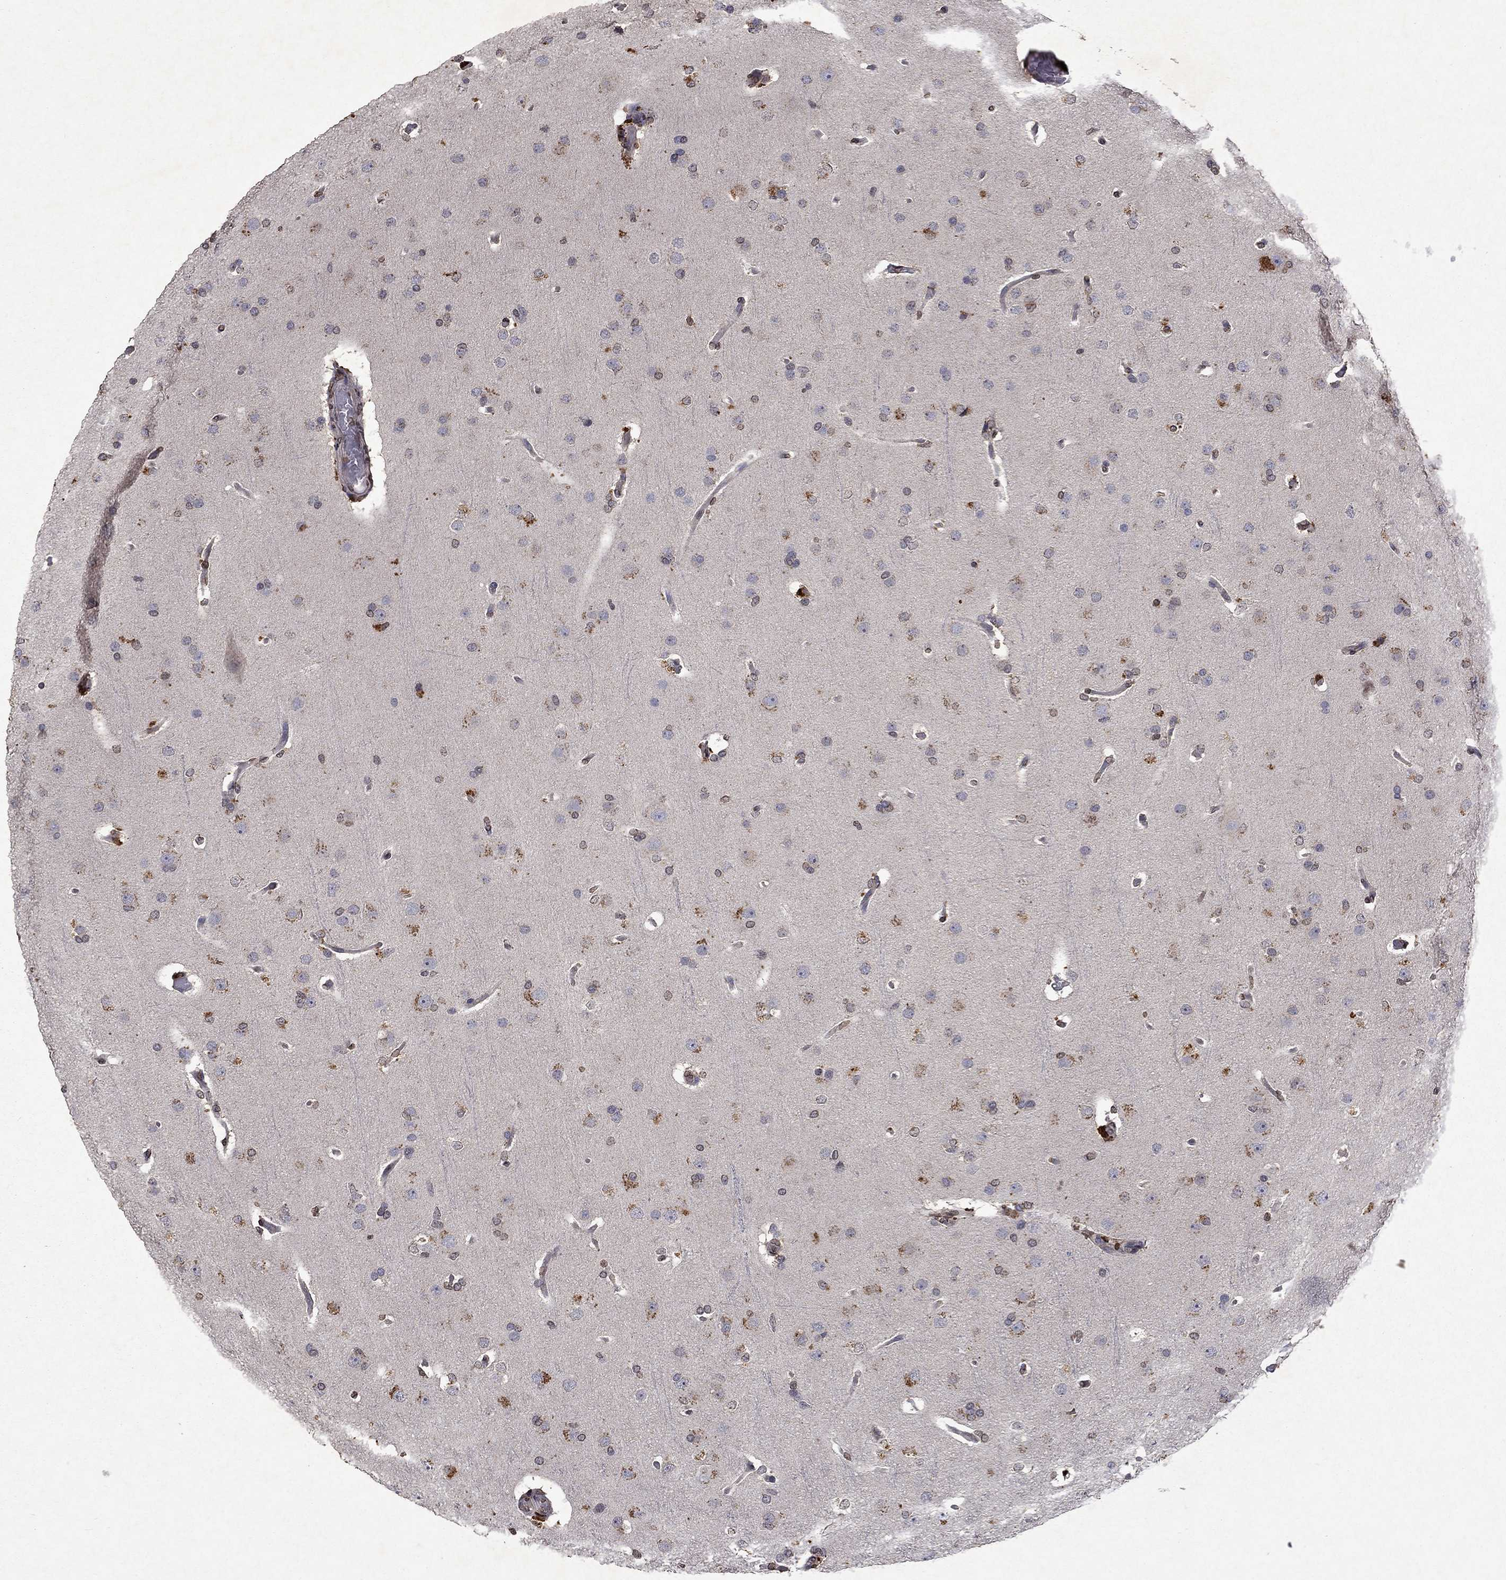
{"staining": {"intensity": "weak", "quantity": "<25%", "location": "nuclear"}, "tissue": "glioma", "cell_type": "Tumor cells", "image_type": "cancer", "snomed": [{"axis": "morphology", "description": "Glioma, malignant, Low grade"}, {"axis": "topography", "description": "Brain"}], "caption": "High magnification brightfield microscopy of glioma stained with DAB (brown) and counterstained with hematoxylin (blue): tumor cells show no significant expression.", "gene": "TTC38", "patient": {"sex": "male", "age": 41}}